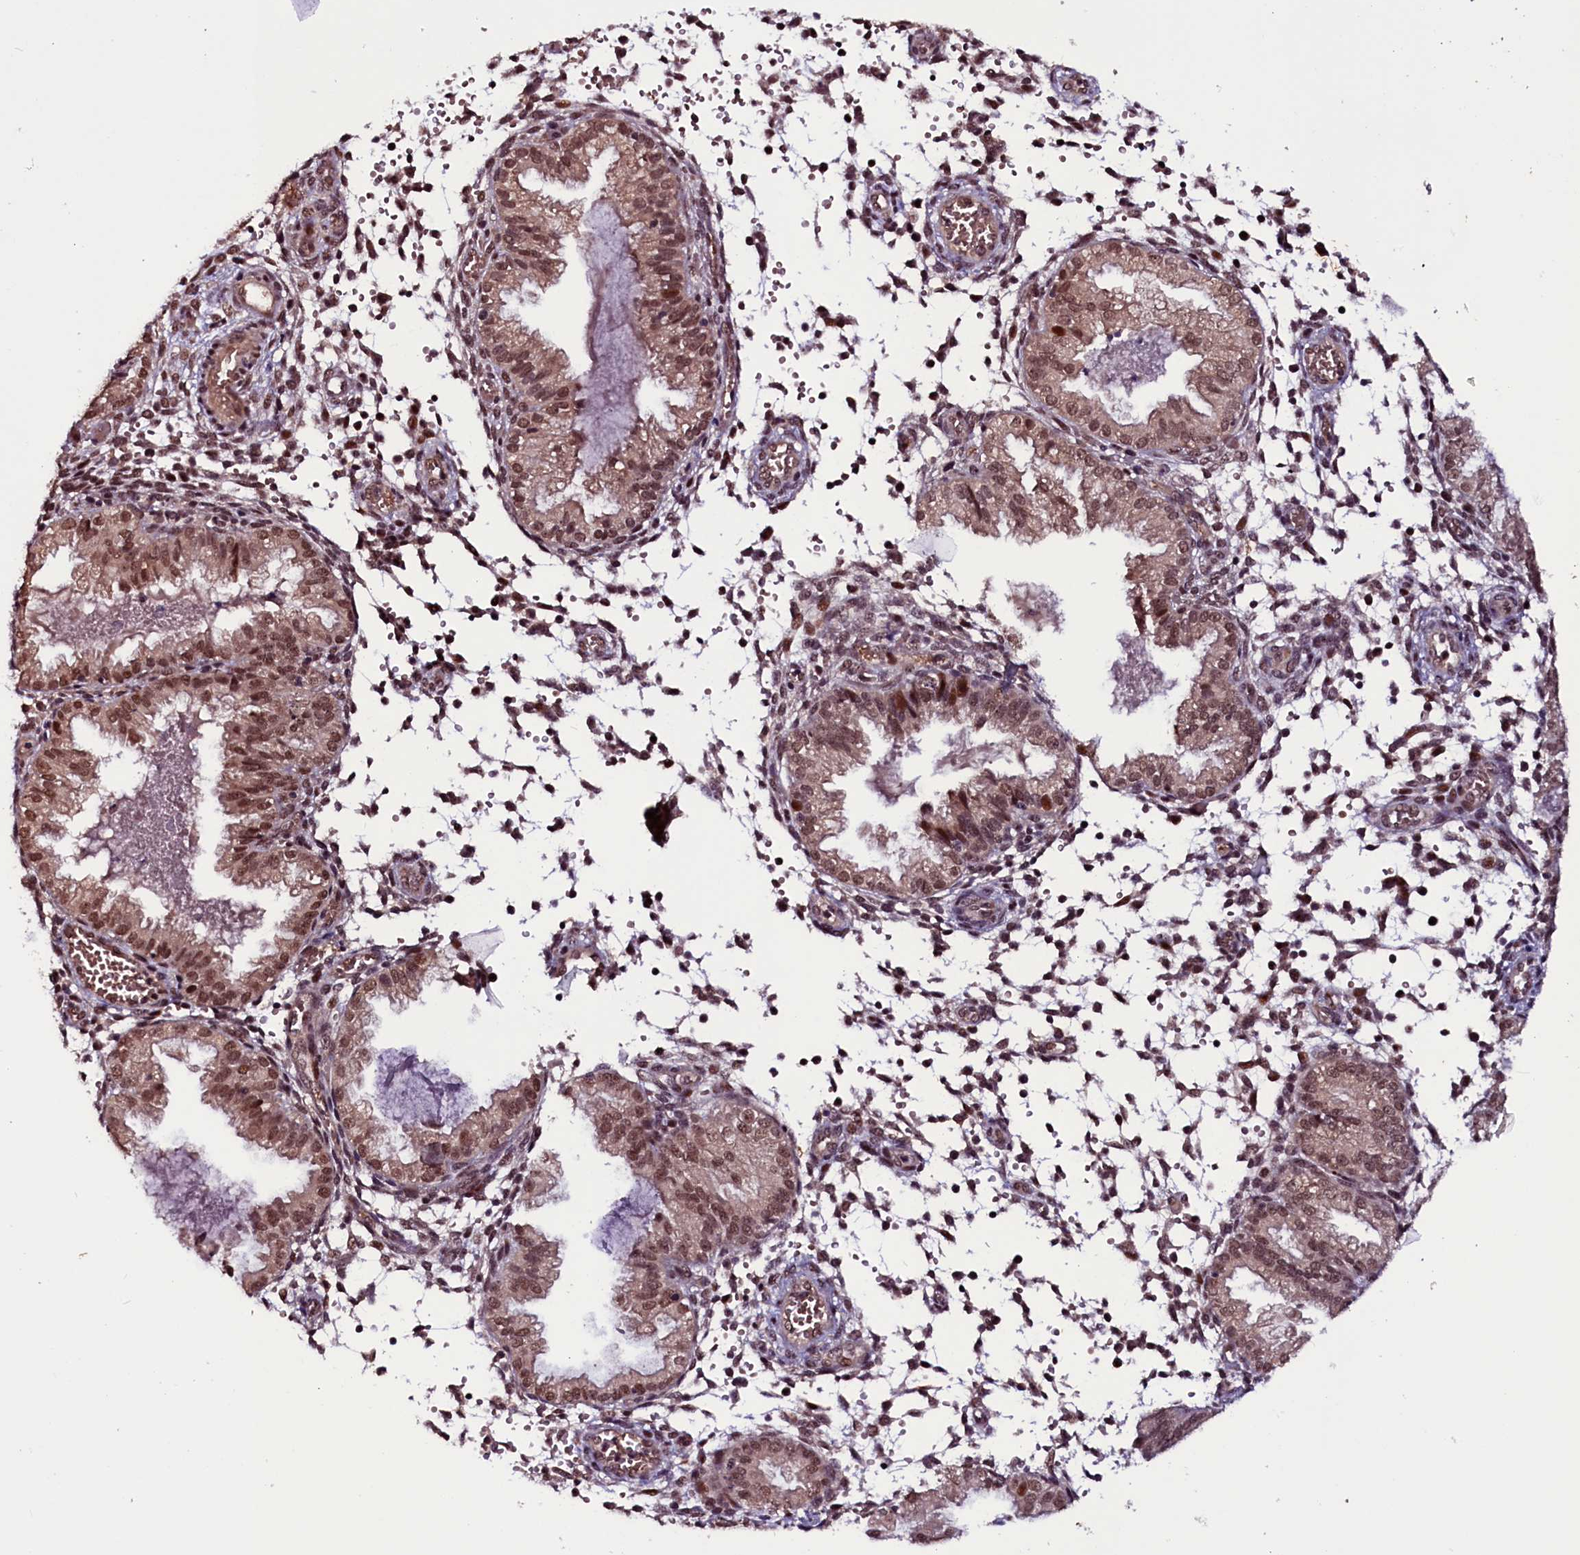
{"staining": {"intensity": "moderate", "quantity": "25%-75%", "location": "nuclear"}, "tissue": "endometrium", "cell_type": "Cells in endometrial stroma", "image_type": "normal", "snomed": [{"axis": "morphology", "description": "Normal tissue, NOS"}, {"axis": "topography", "description": "Endometrium"}], "caption": "About 25%-75% of cells in endometrial stroma in unremarkable human endometrium reveal moderate nuclear protein positivity as visualized by brown immunohistochemical staining.", "gene": "RNMT", "patient": {"sex": "female", "age": 33}}